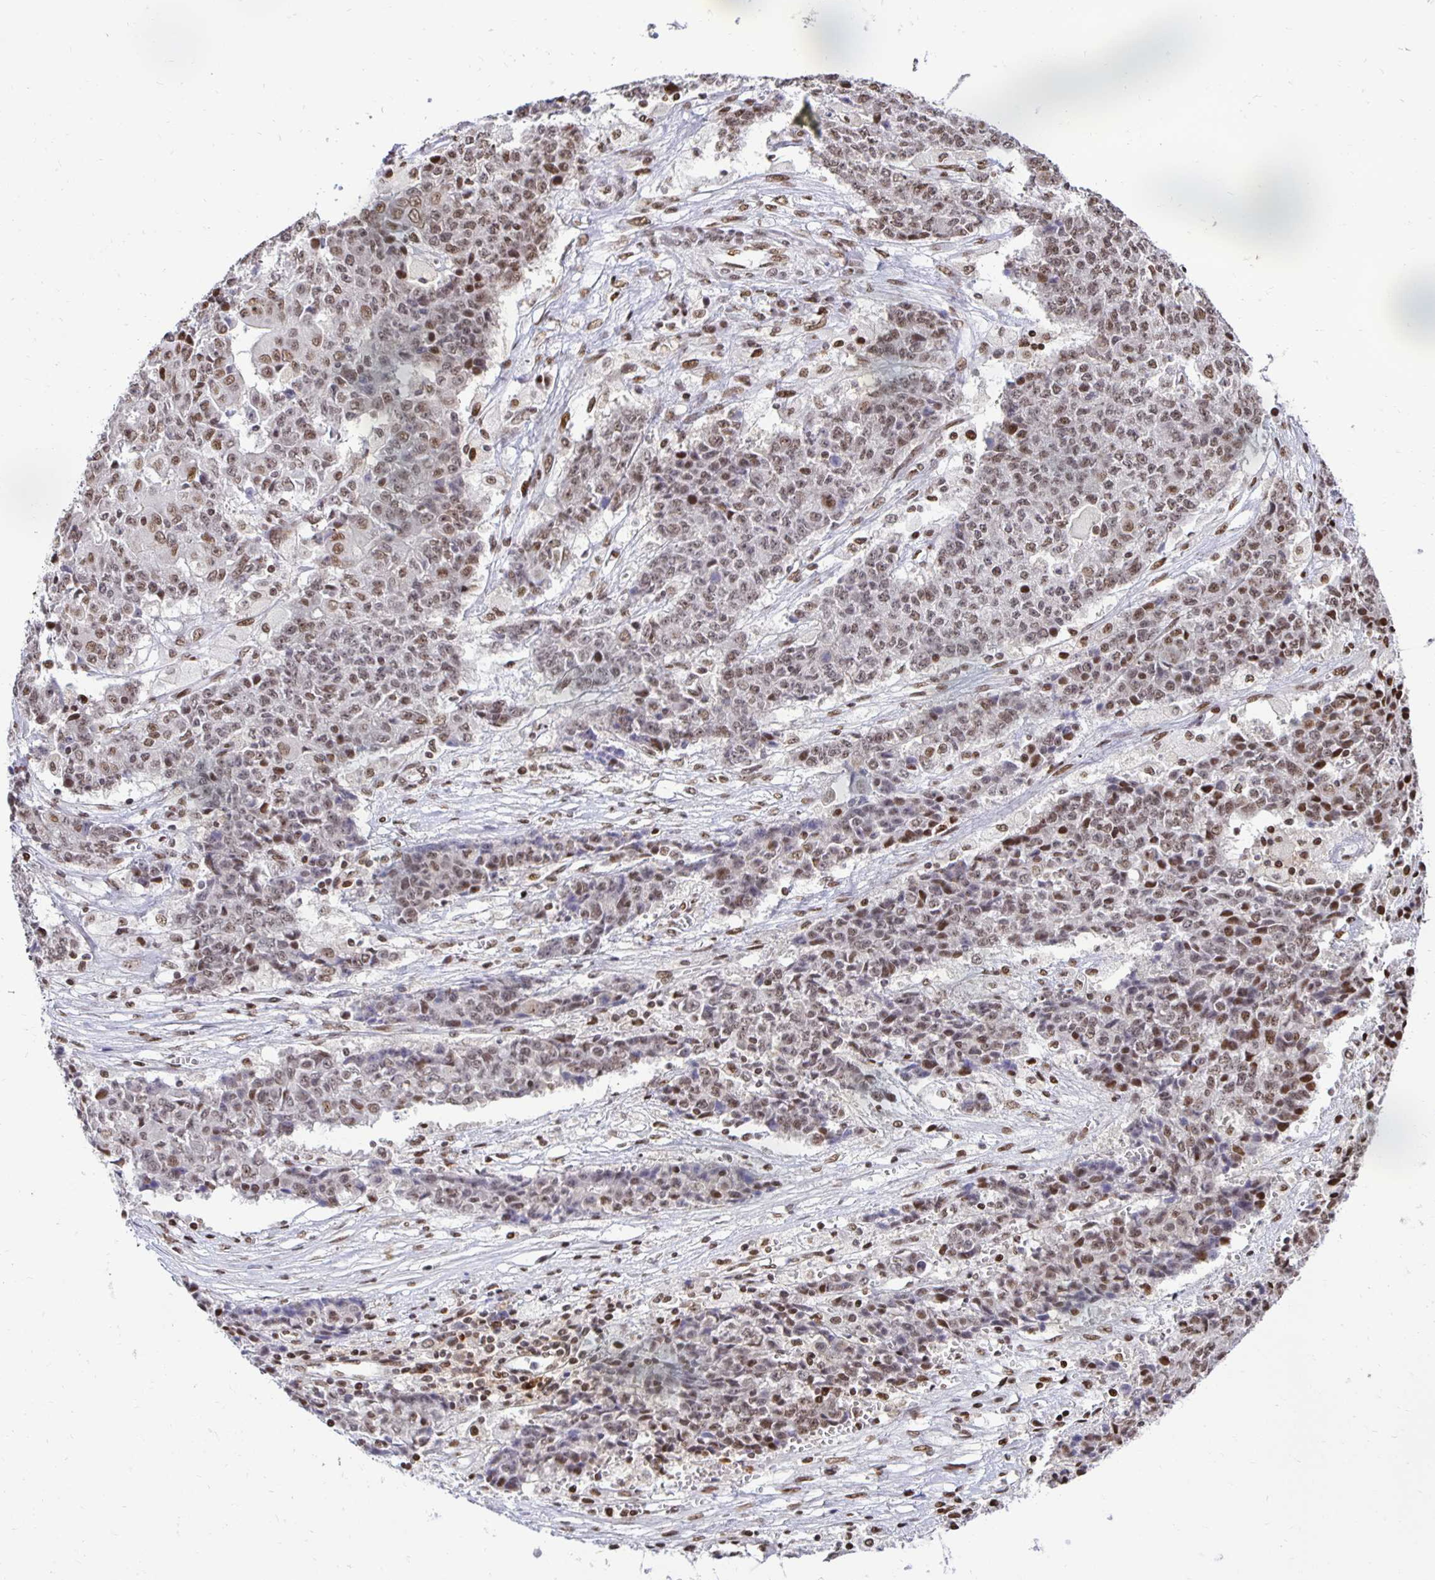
{"staining": {"intensity": "moderate", "quantity": "25%-75%", "location": "nuclear"}, "tissue": "ovarian cancer", "cell_type": "Tumor cells", "image_type": "cancer", "snomed": [{"axis": "morphology", "description": "Carcinoma, endometroid"}, {"axis": "topography", "description": "Ovary"}], "caption": "This is a micrograph of immunohistochemistry (IHC) staining of ovarian cancer (endometroid carcinoma), which shows moderate staining in the nuclear of tumor cells.", "gene": "ZNF579", "patient": {"sex": "female", "age": 42}}